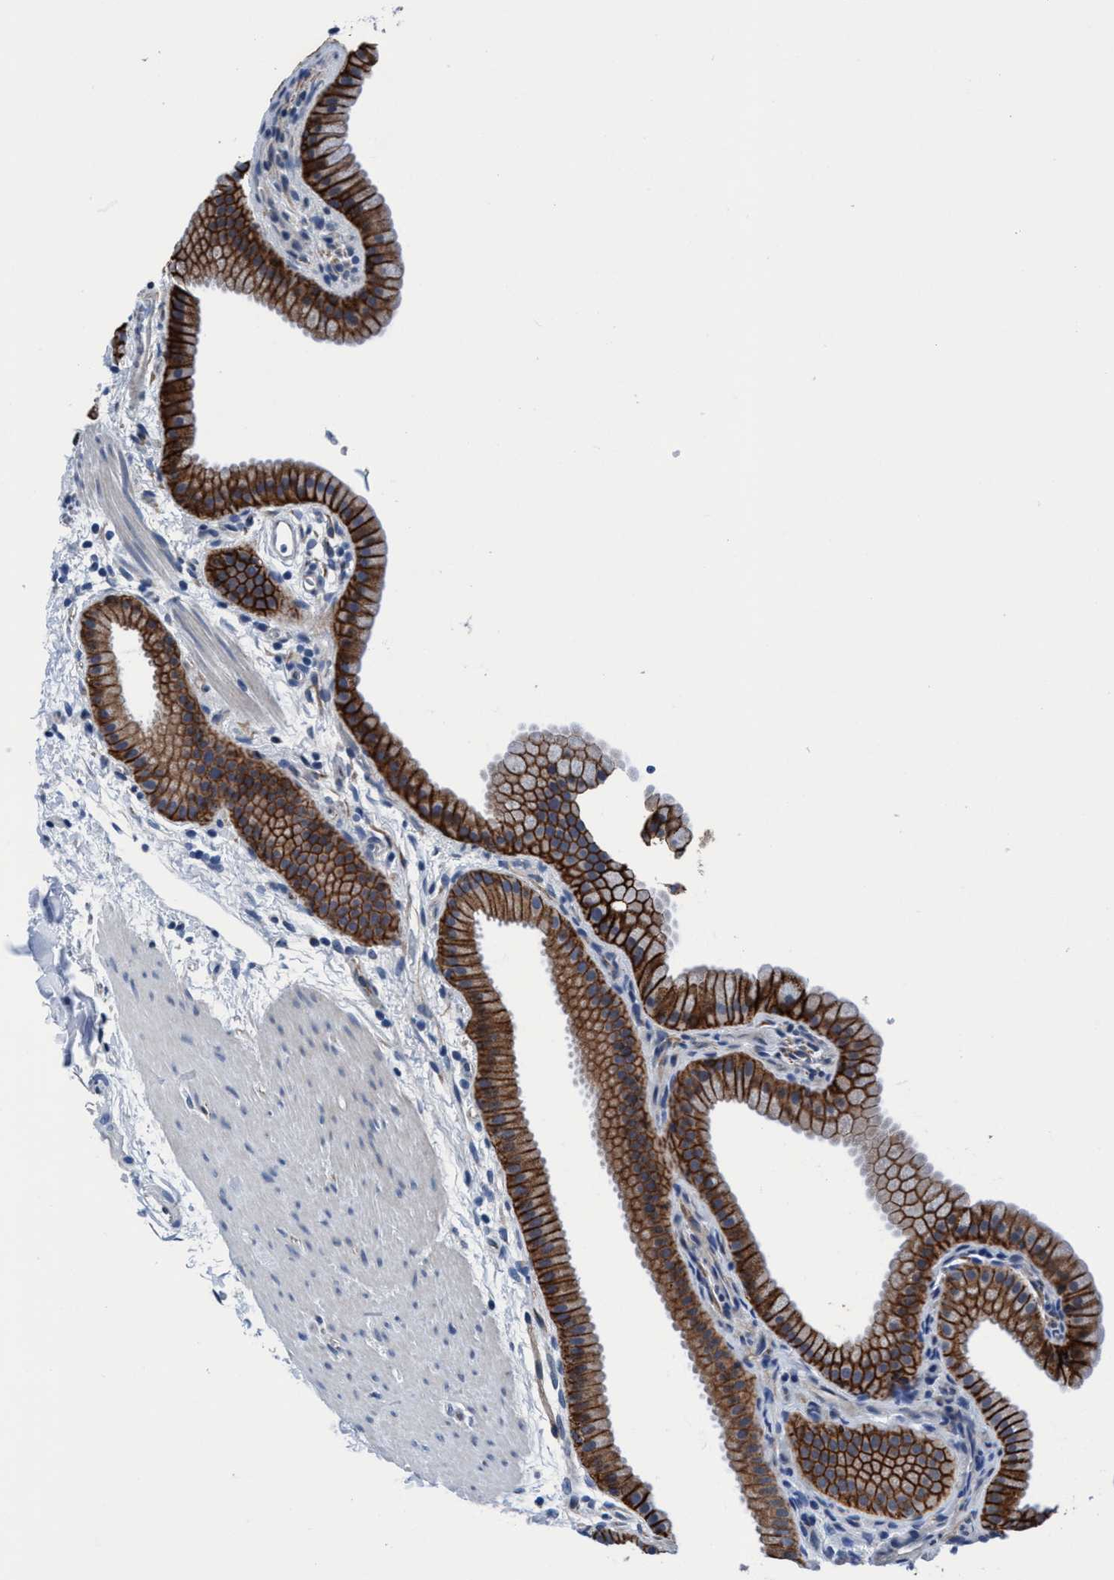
{"staining": {"intensity": "strong", "quantity": ">75%", "location": "cytoplasmic/membranous"}, "tissue": "gallbladder", "cell_type": "Glandular cells", "image_type": "normal", "snomed": [{"axis": "morphology", "description": "Normal tissue, NOS"}, {"axis": "topography", "description": "Gallbladder"}], "caption": "Immunohistochemistry (IHC) of normal gallbladder shows high levels of strong cytoplasmic/membranous positivity in about >75% of glandular cells.", "gene": "TMEM94", "patient": {"sex": "female", "age": 64}}